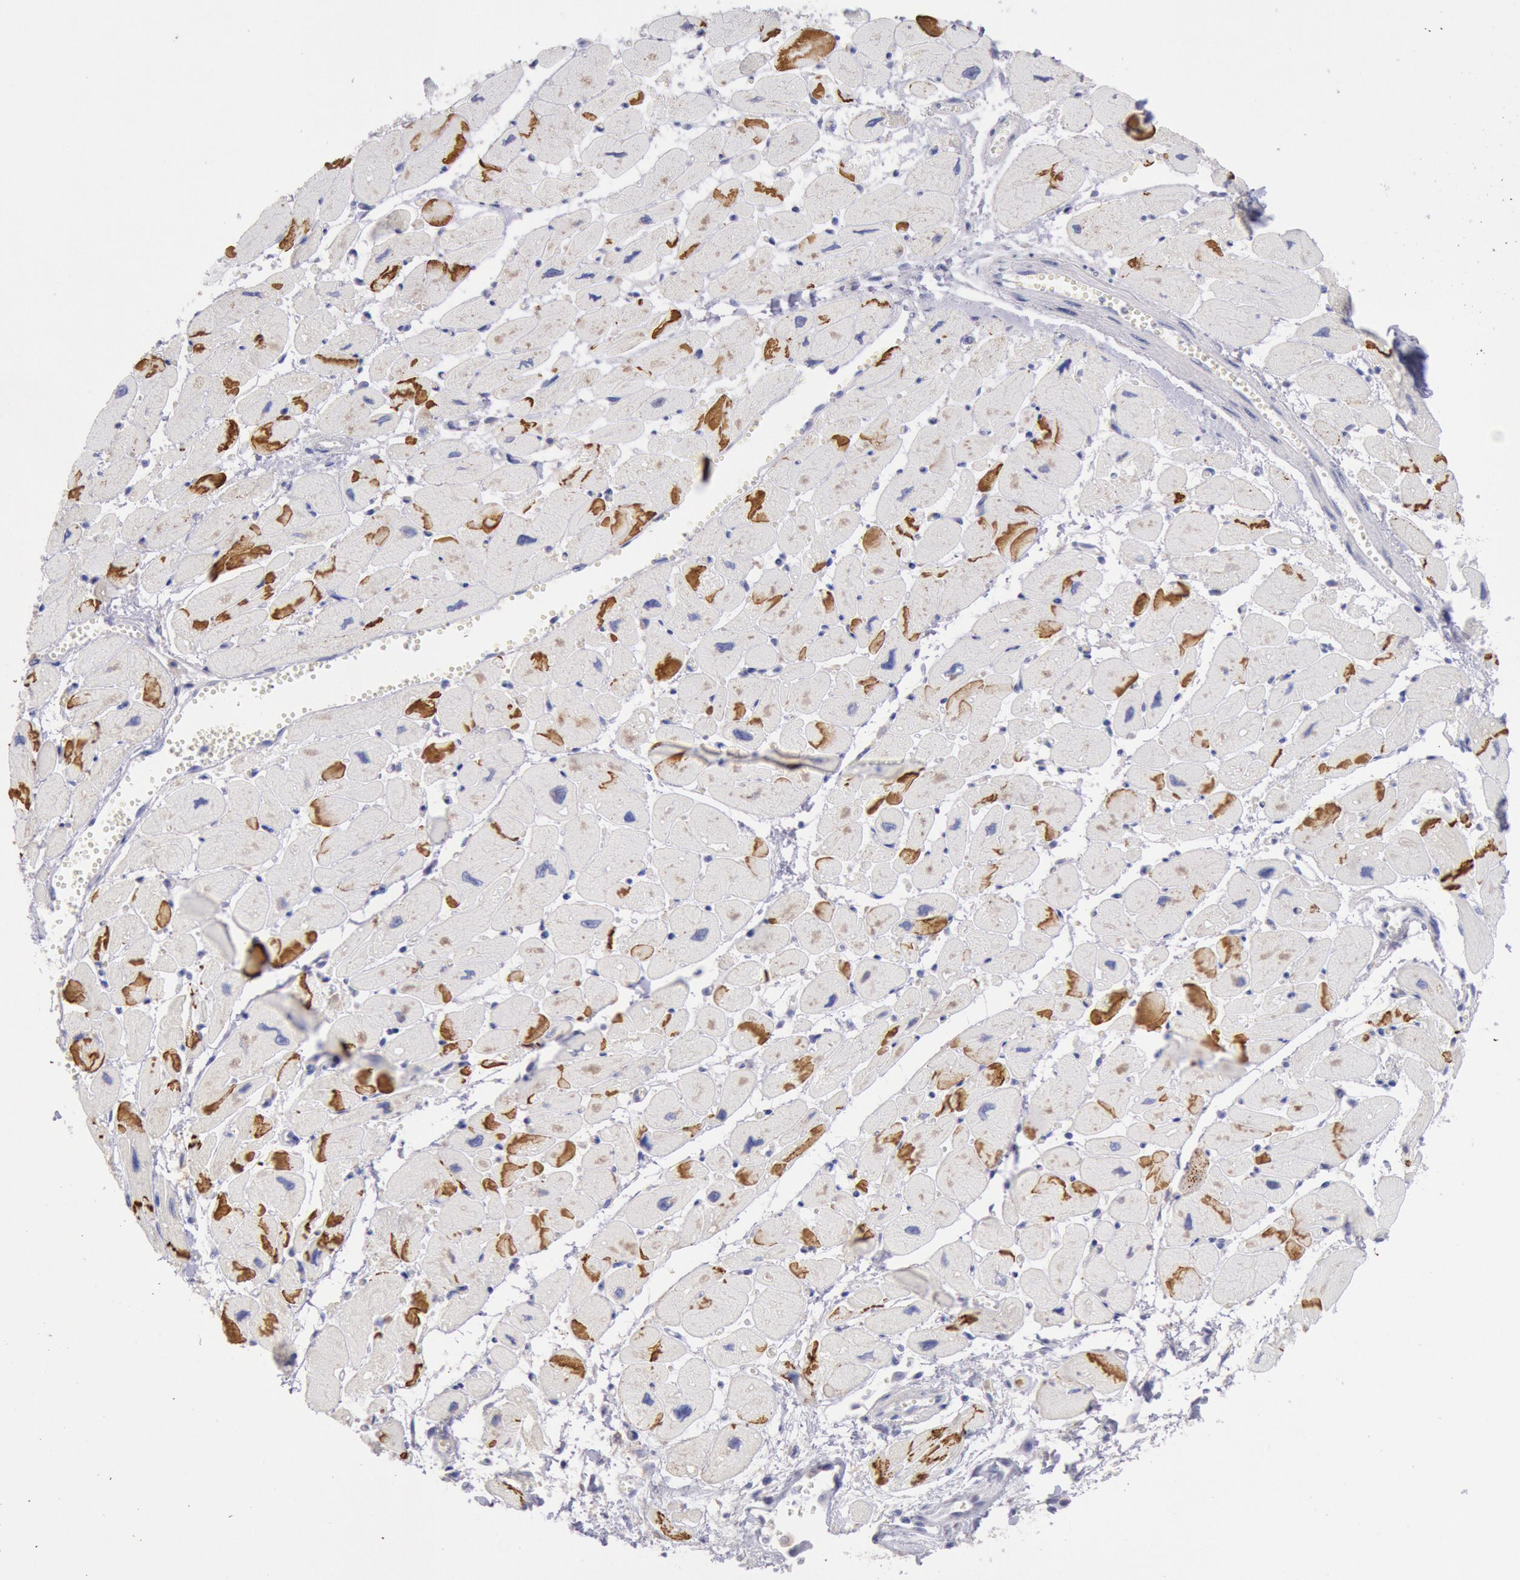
{"staining": {"intensity": "moderate", "quantity": "25%-75%", "location": "cytoplasmic/membranous"}, "tissue": "heart muscle", "cell_type": "Cardiomyocytes", "image_type": "normal", "snomed": [{"axis": "morphology", "description": "Normal tissue, NOS"}, {"axis": "topography", "description": "Heart"}], "caption": "The micrograph demonstrates staining of unremarkable heart muscle, revealing moderate cytoplasmic/membranous protein positivity (brown color) within cardiomyocytes. (DAB = brown stain, brightfield microscopy at high magnification).", "gene": "GAL3ST1", "patient": {"sex": "female", "age": 54}}